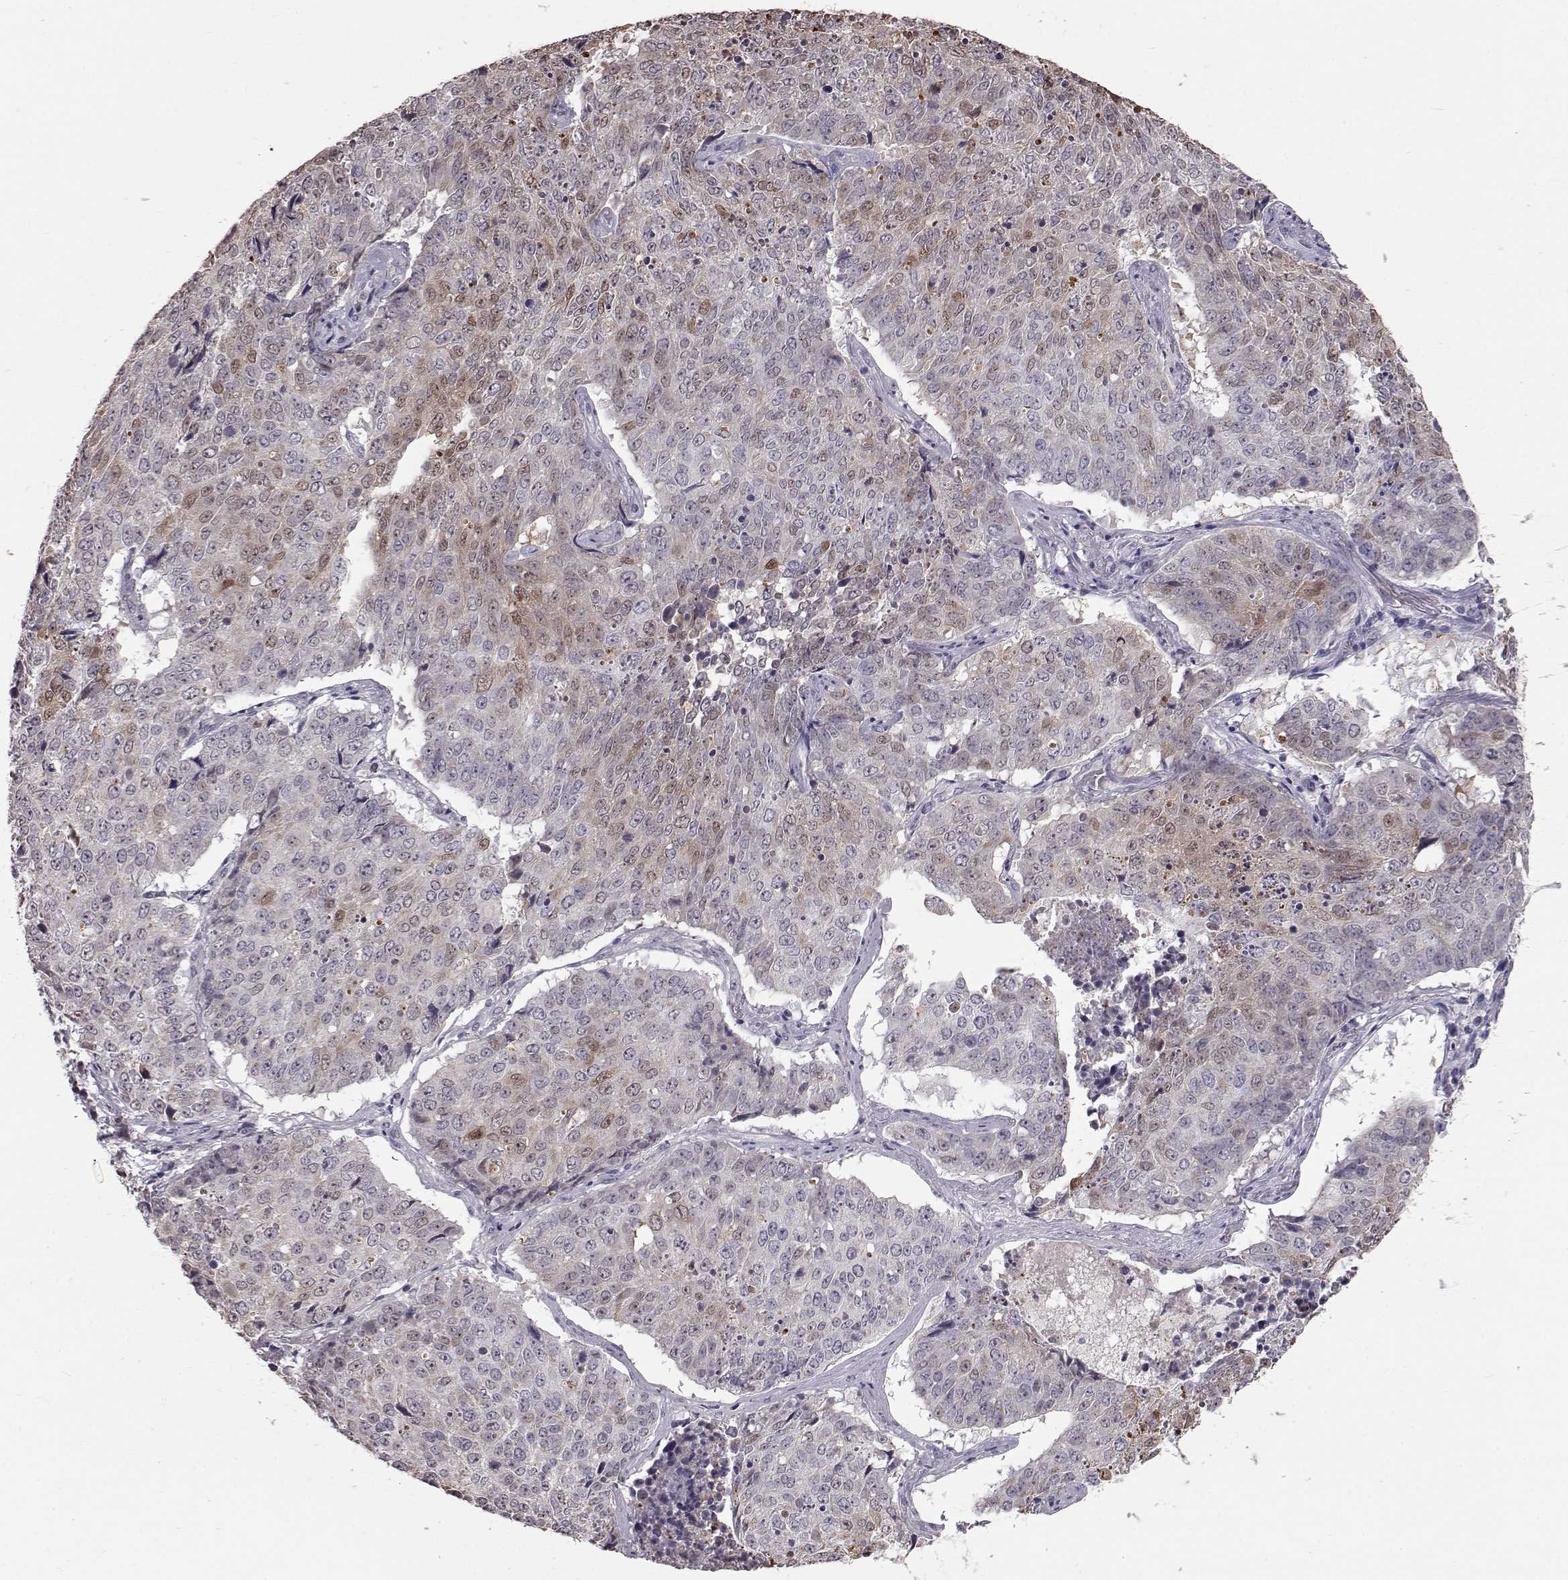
{"staining": {"intensity": "moderate", "quantity": "<25%", "location": "cytoplasmic/membranous,nuclear"}, "tissue": "lung cancer", "cell_type": "Tumor cells", "image_type": "cancer", "snomed": [{"axis": "morphology", "description": "Normal tissue, NOS"}, {"axis": "morphology", "description": "Squamous cell carcinoma, NOS"}, {"axis": "topography", "description": "Bronchus"}, {"axis": "topography", "description": "Lung"}], "caption": "Lung cancer stained with immunohistochemistry (IHC) demonstrates moderate cytoplasmic/membranous and nuclear staining in approximately <25% of tumor cells. The staining was performed using DAB (3,3'-diaminobenzidine), with brown indicating positive protein expression. Nuclei are stained blue with hematoxylin.", "gene": "ALDH3A1", "patient": {"sex": "male", "age": 64}}